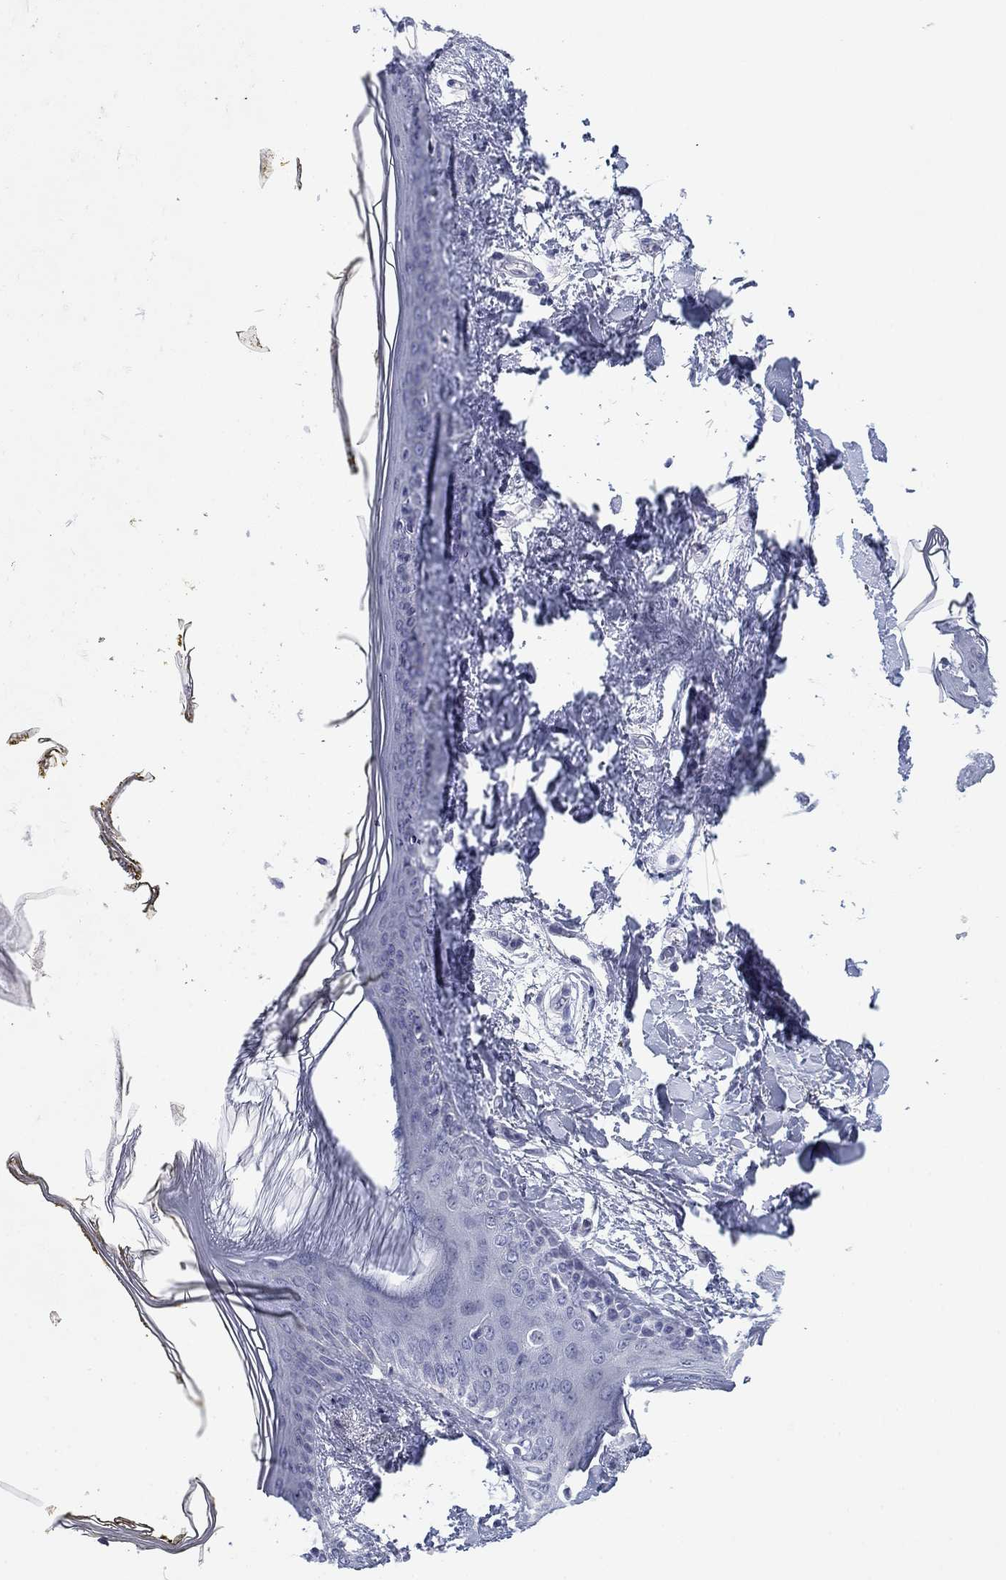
{"staining": {"intensity": "negative", "quantity": "none", "location": "none"}, "tissue": "skin", "cell_type": "Keratinocytes", "image_type": "normal", "snomed": [{"axis": "morphology", "description": "Normal tissue, NOS"}, {"axis": "topography", "description": "Skin"}], "caption": "Immunohistochemistry photomicrograph of unremarkable skin: human skin stained with DAB (3,3'-diaminobenzidine) reveals no significant protein expression in keratinocytes. (Immunohistochemistry (ihc), brightfield microscopy, high magnification).", "gene": "PRPH", "patient": {"sex": "female", "age": 34}}